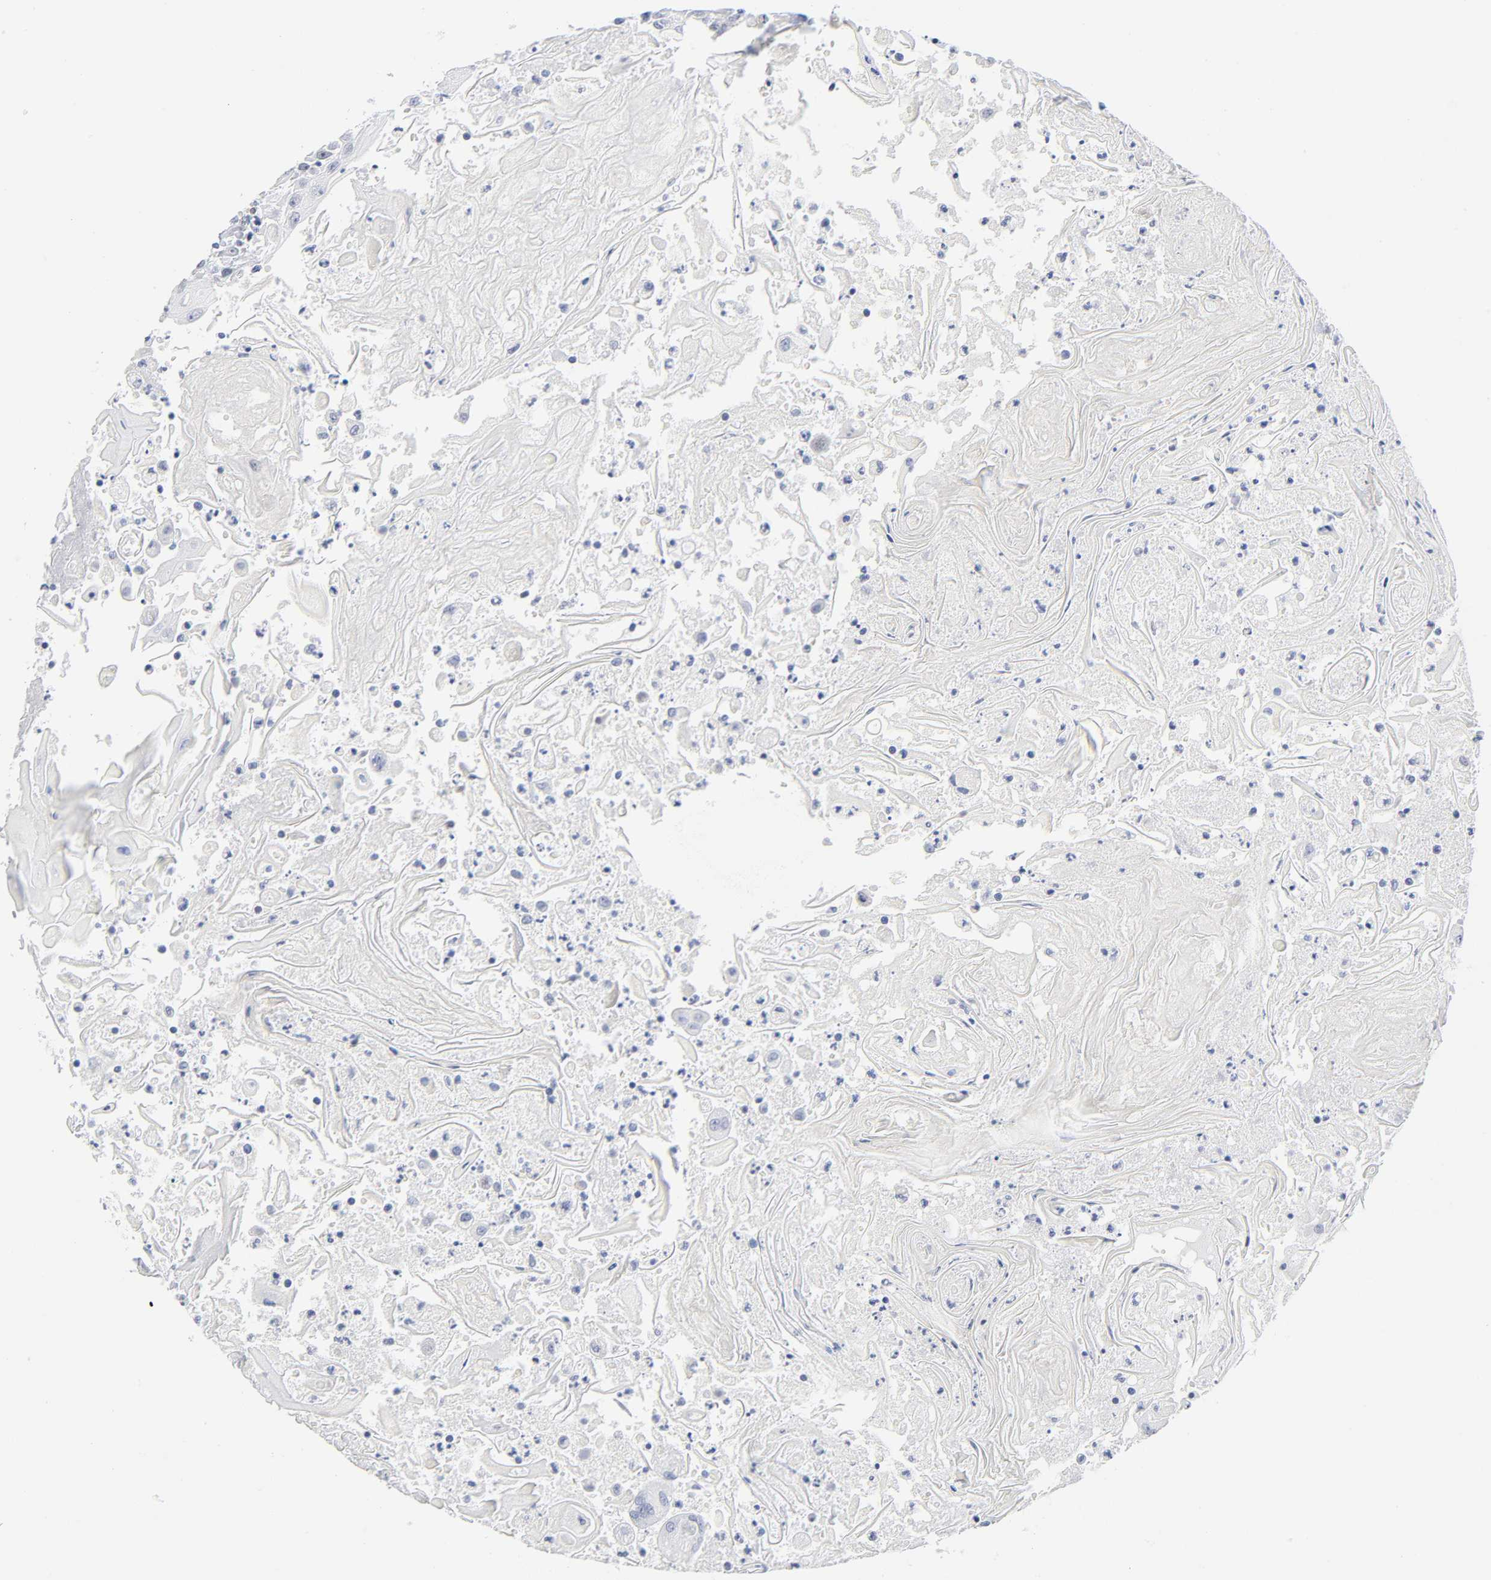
{"staining": {"intensity": "negative", "quantity": "none", "location": "none"}, "tissue": "head and neck cancer", "cell_type": "Tumor cells", "image_type": "cancer", "snomed": [{"axis": "morphology", "description": "Squamous cell carcinoma, NOS"}, {"axis": "topography", "description": "Oral tissue"}, {"axis": "topography", "description": "Head-Neck"}], "caption": "A high-resolution photomicrograph shows immunohistochemistry staining of squamous cell carcinoma (head and neck), which demonstrates no significant positivity in tumor cells.", "gene": "NFIC", "patient": {"sex": "female", "age": 76}}